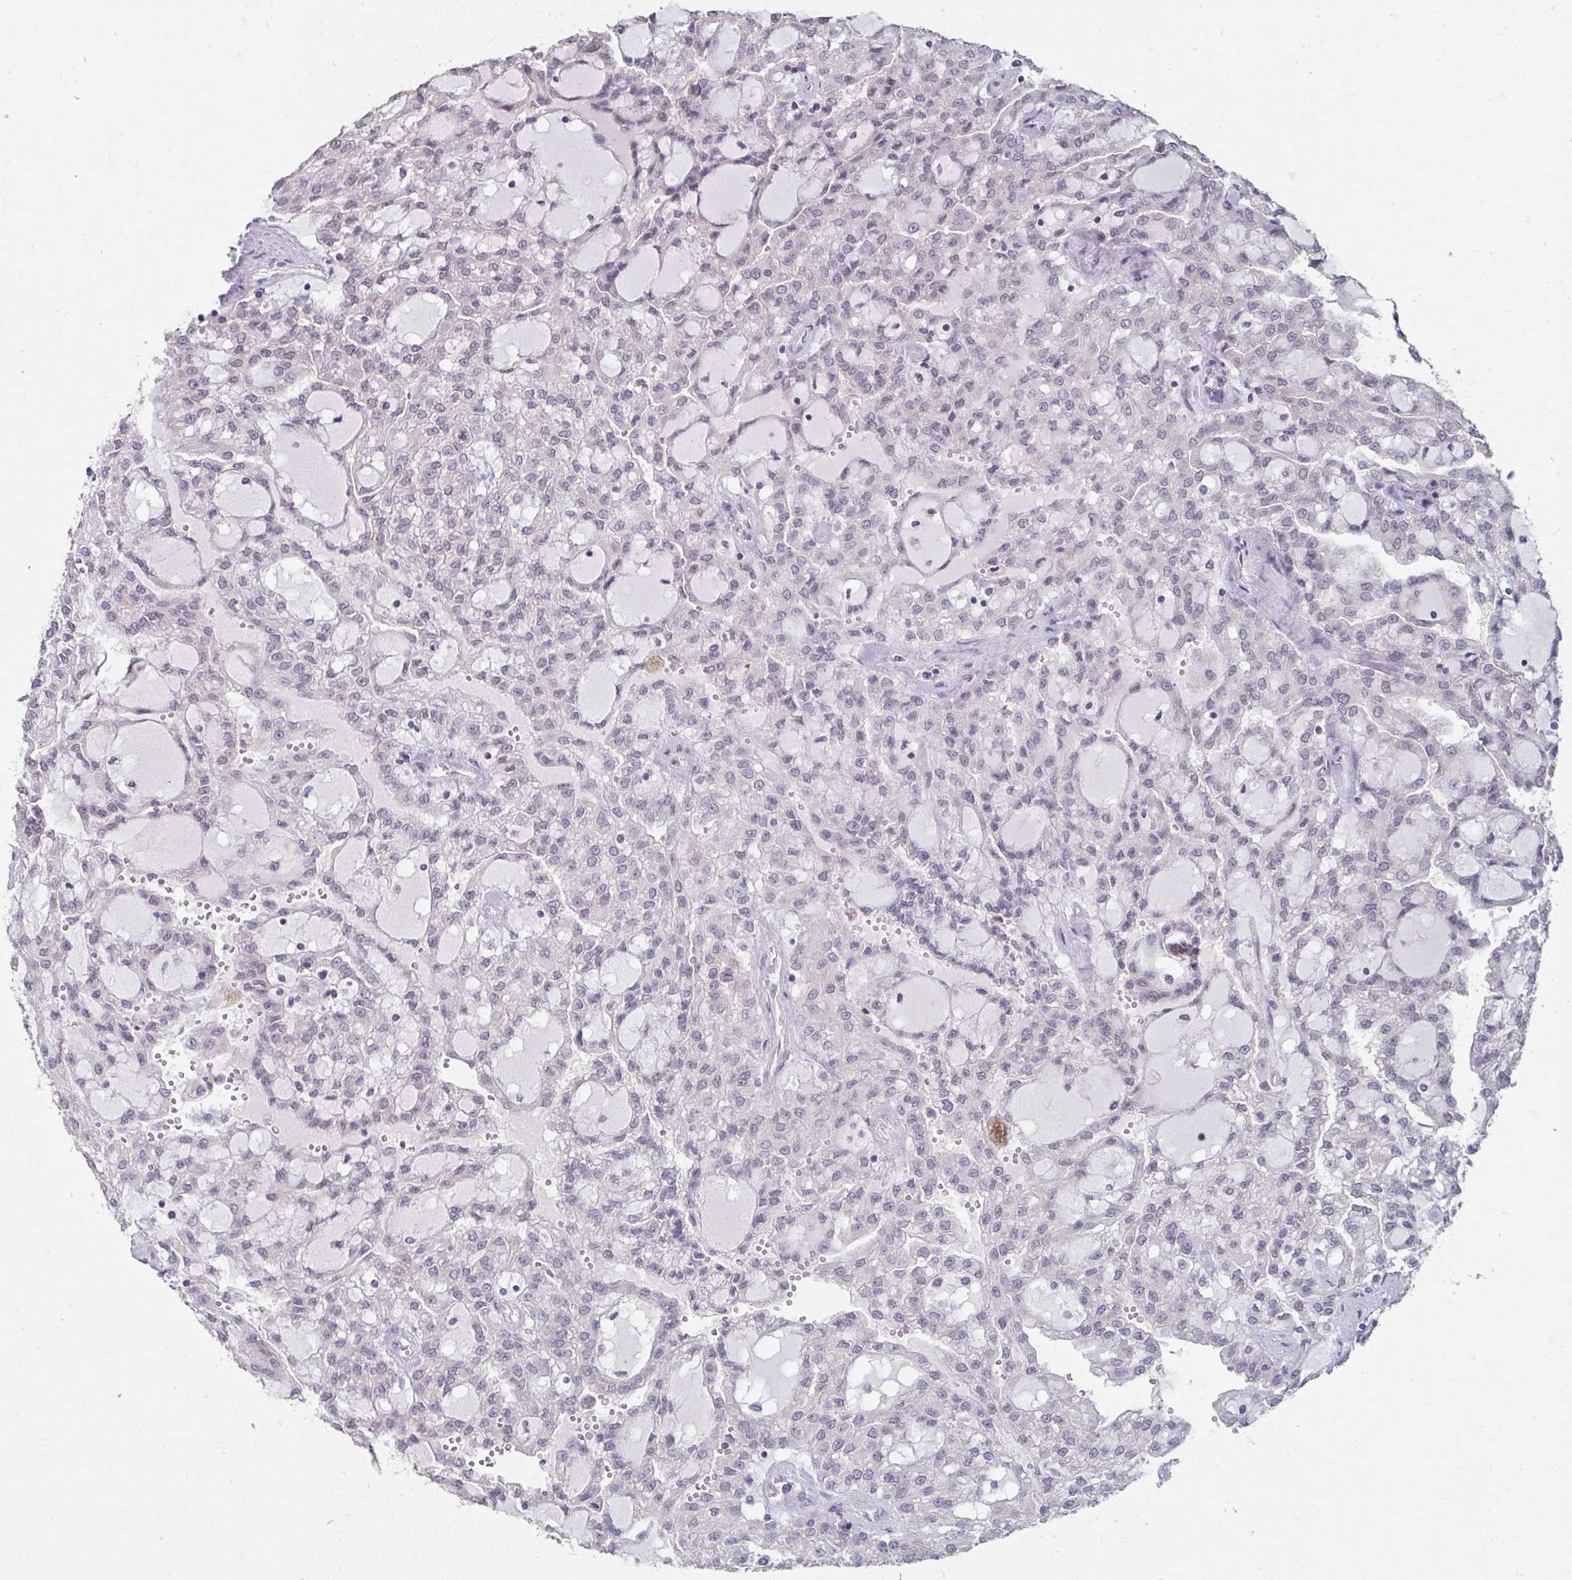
{"staining": {"intensity": "negative", "quantity": "none", "location": "none"}, "tissue": "renal cancer", "cell_type": "Tumor cells", "image_type": "cancer", "snomed": [{"axis": "morphology", "description": "Adenocarcinoma, NOS"}, {"axis": "topography", "description": "Kidney"}], "caption": "IHC histopathology image of neoplastic tissue: renal cancer (adenocarcinoma) stained with DAB exhibits no significant protein staining in tumor cells.", "gene": "NUP133", "patient": {"sex": "male", "age": 63}}